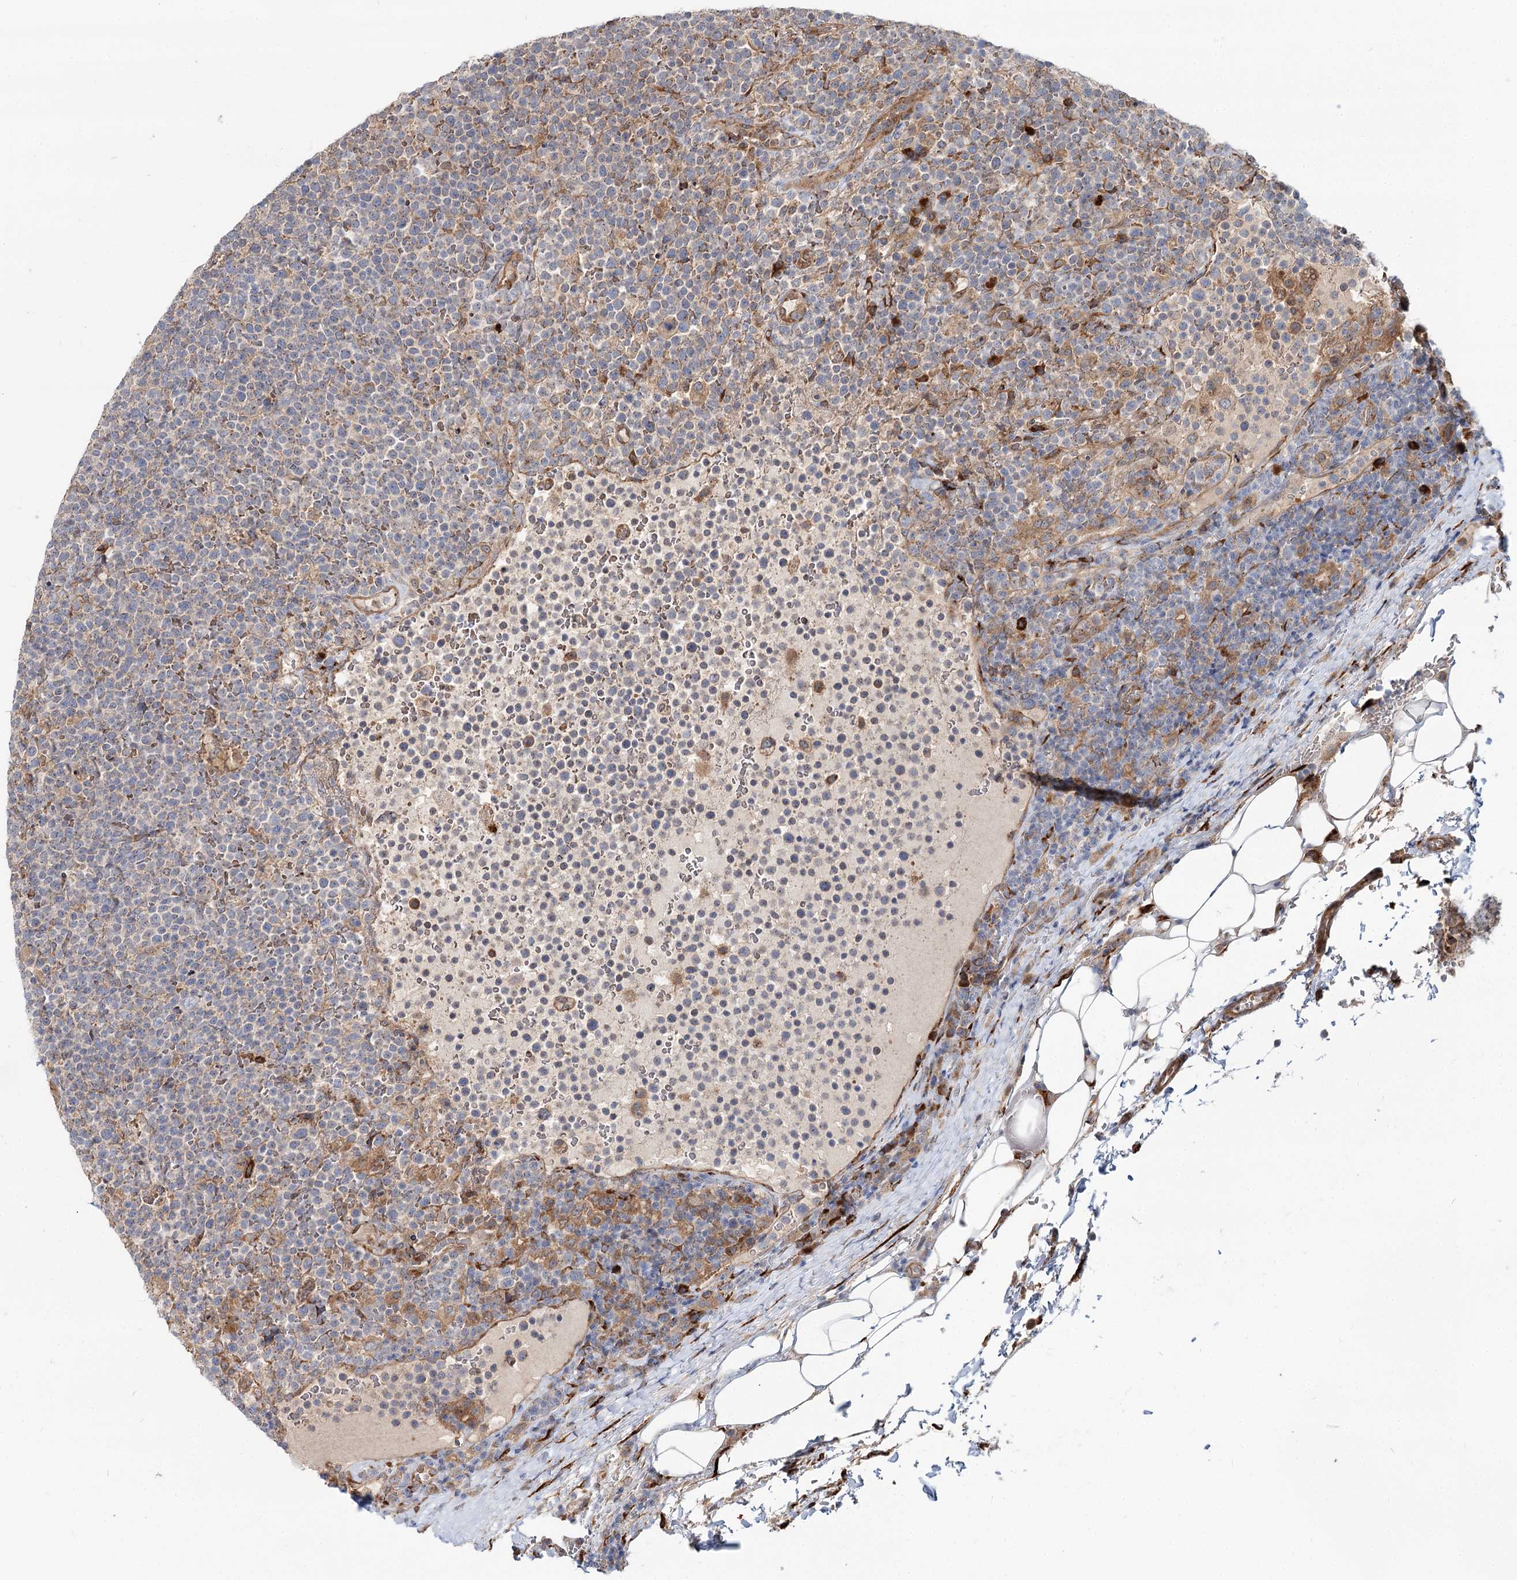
{"staining": {"intensity": "negative", "quantity": "none", "location": "none"}, "tissue": "lymphoma", "cell_type": "Tumor cells", "image_type": "cancer", "snomed": [{"axis": "morphology", "description": "Malignant lymphoma, non-Hodgkin's type, High grade"}, {"axis": "topography", "description": "Lymph node"}], "caption": "This is an immunohistochemistry histopathology image of human lymphoma. There is no expression in tumor cells.", "gene": "SPART", "patient": {"sex": "male", "age": 61}}